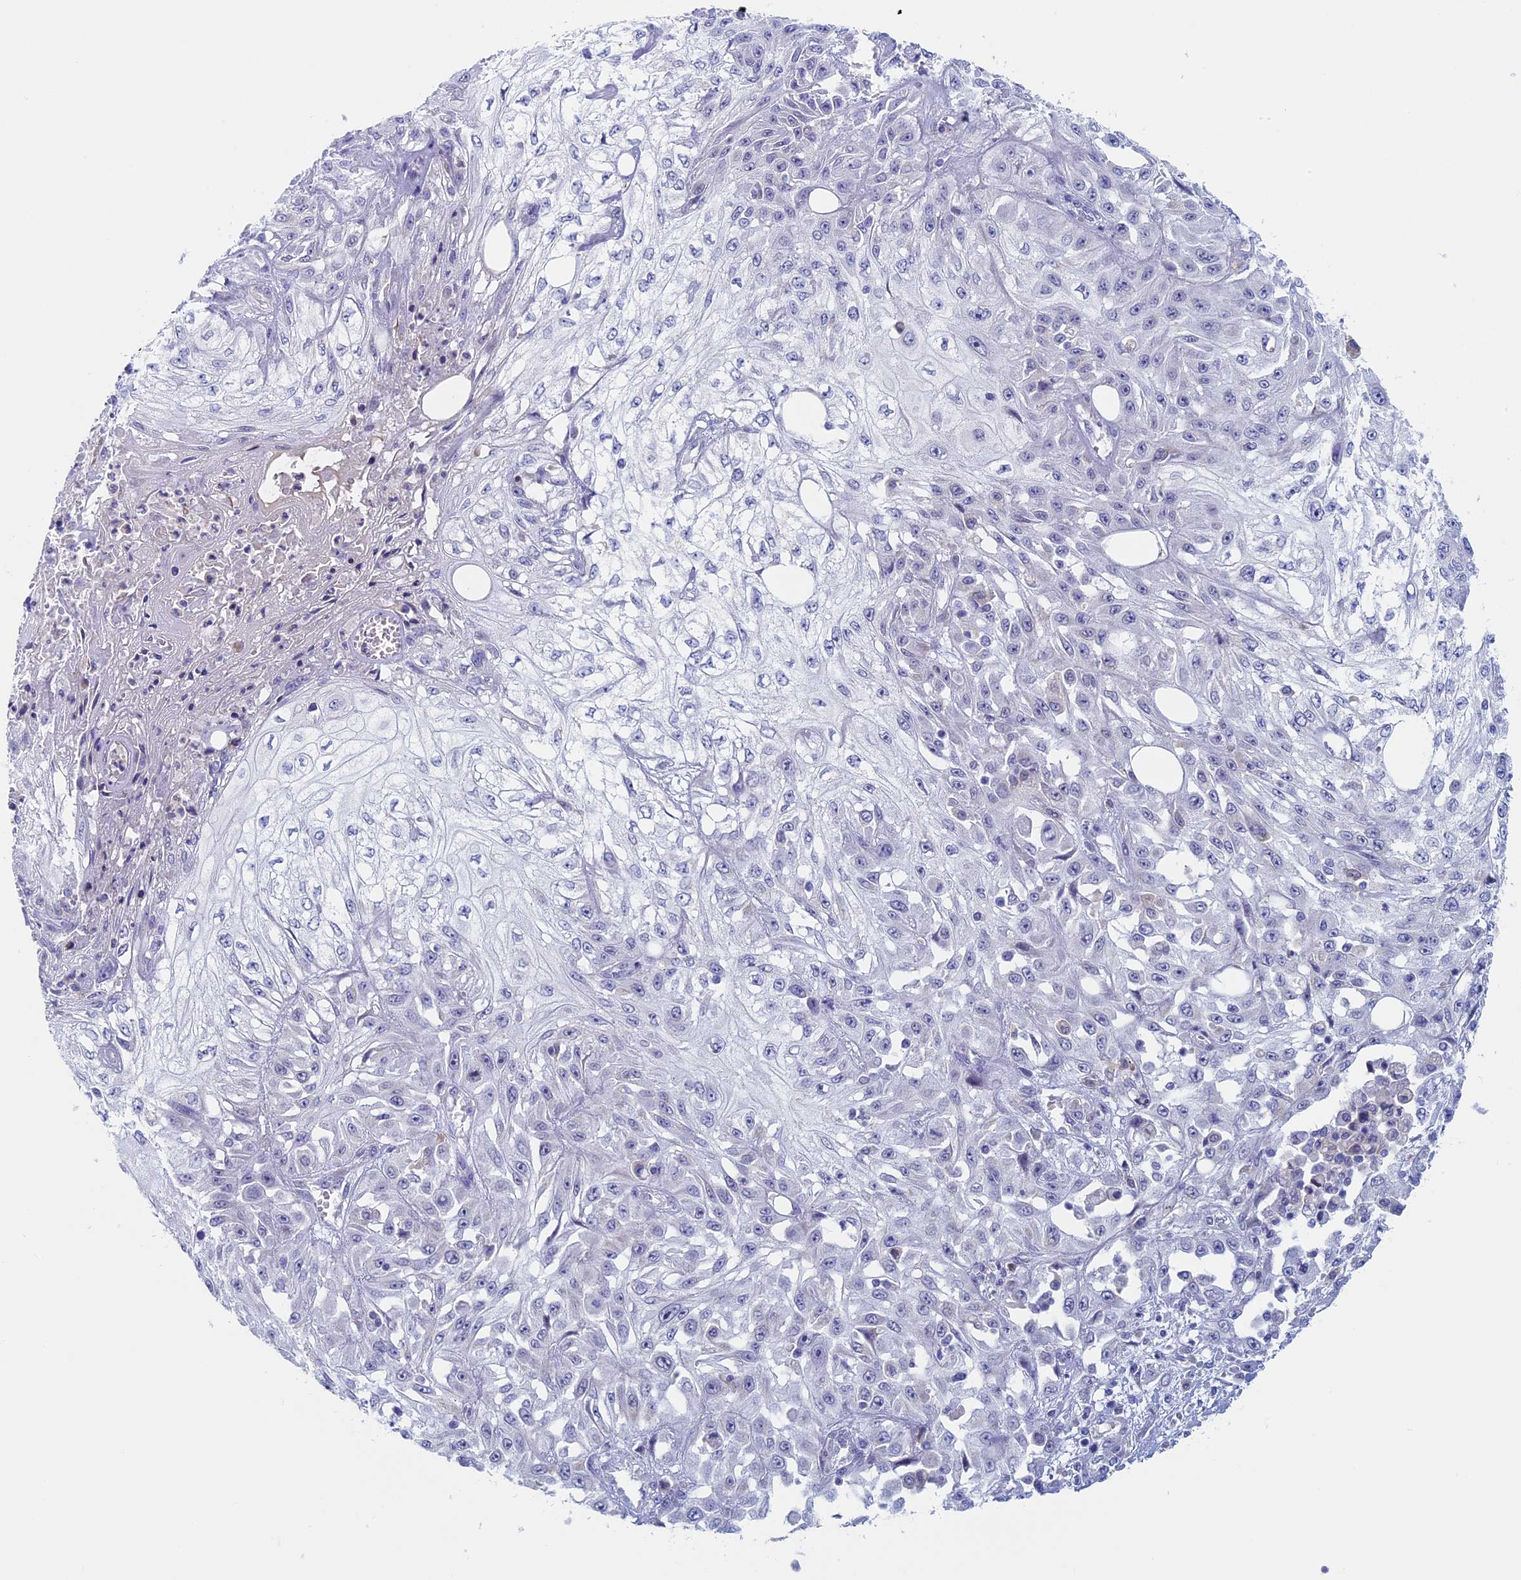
{"staining": {"intensity": "negative", "quantity": "none", "location": "none"}, "tissue": "skin cancer", "cell_type": "Tumor cells", "image_type": "cancer", "snomed": [{"axis": "morphology", "description": "Squamous cell carcinoma, NOS"}, {"axis": "morphology", "description": "Squamous cell carcinoma, metastatic, NOS"}, {"axis": "topography", "description": "Skin"}, {"axis": "topography", "description": "Lymph node"}], "caption": "The immunohistochemistry photomicrograph has no significant staining in tumor cells of skin squamous cell carcinoma tissue.", "gene": "MAGEB6", "patient": {"sex": "male", "age": 75}}